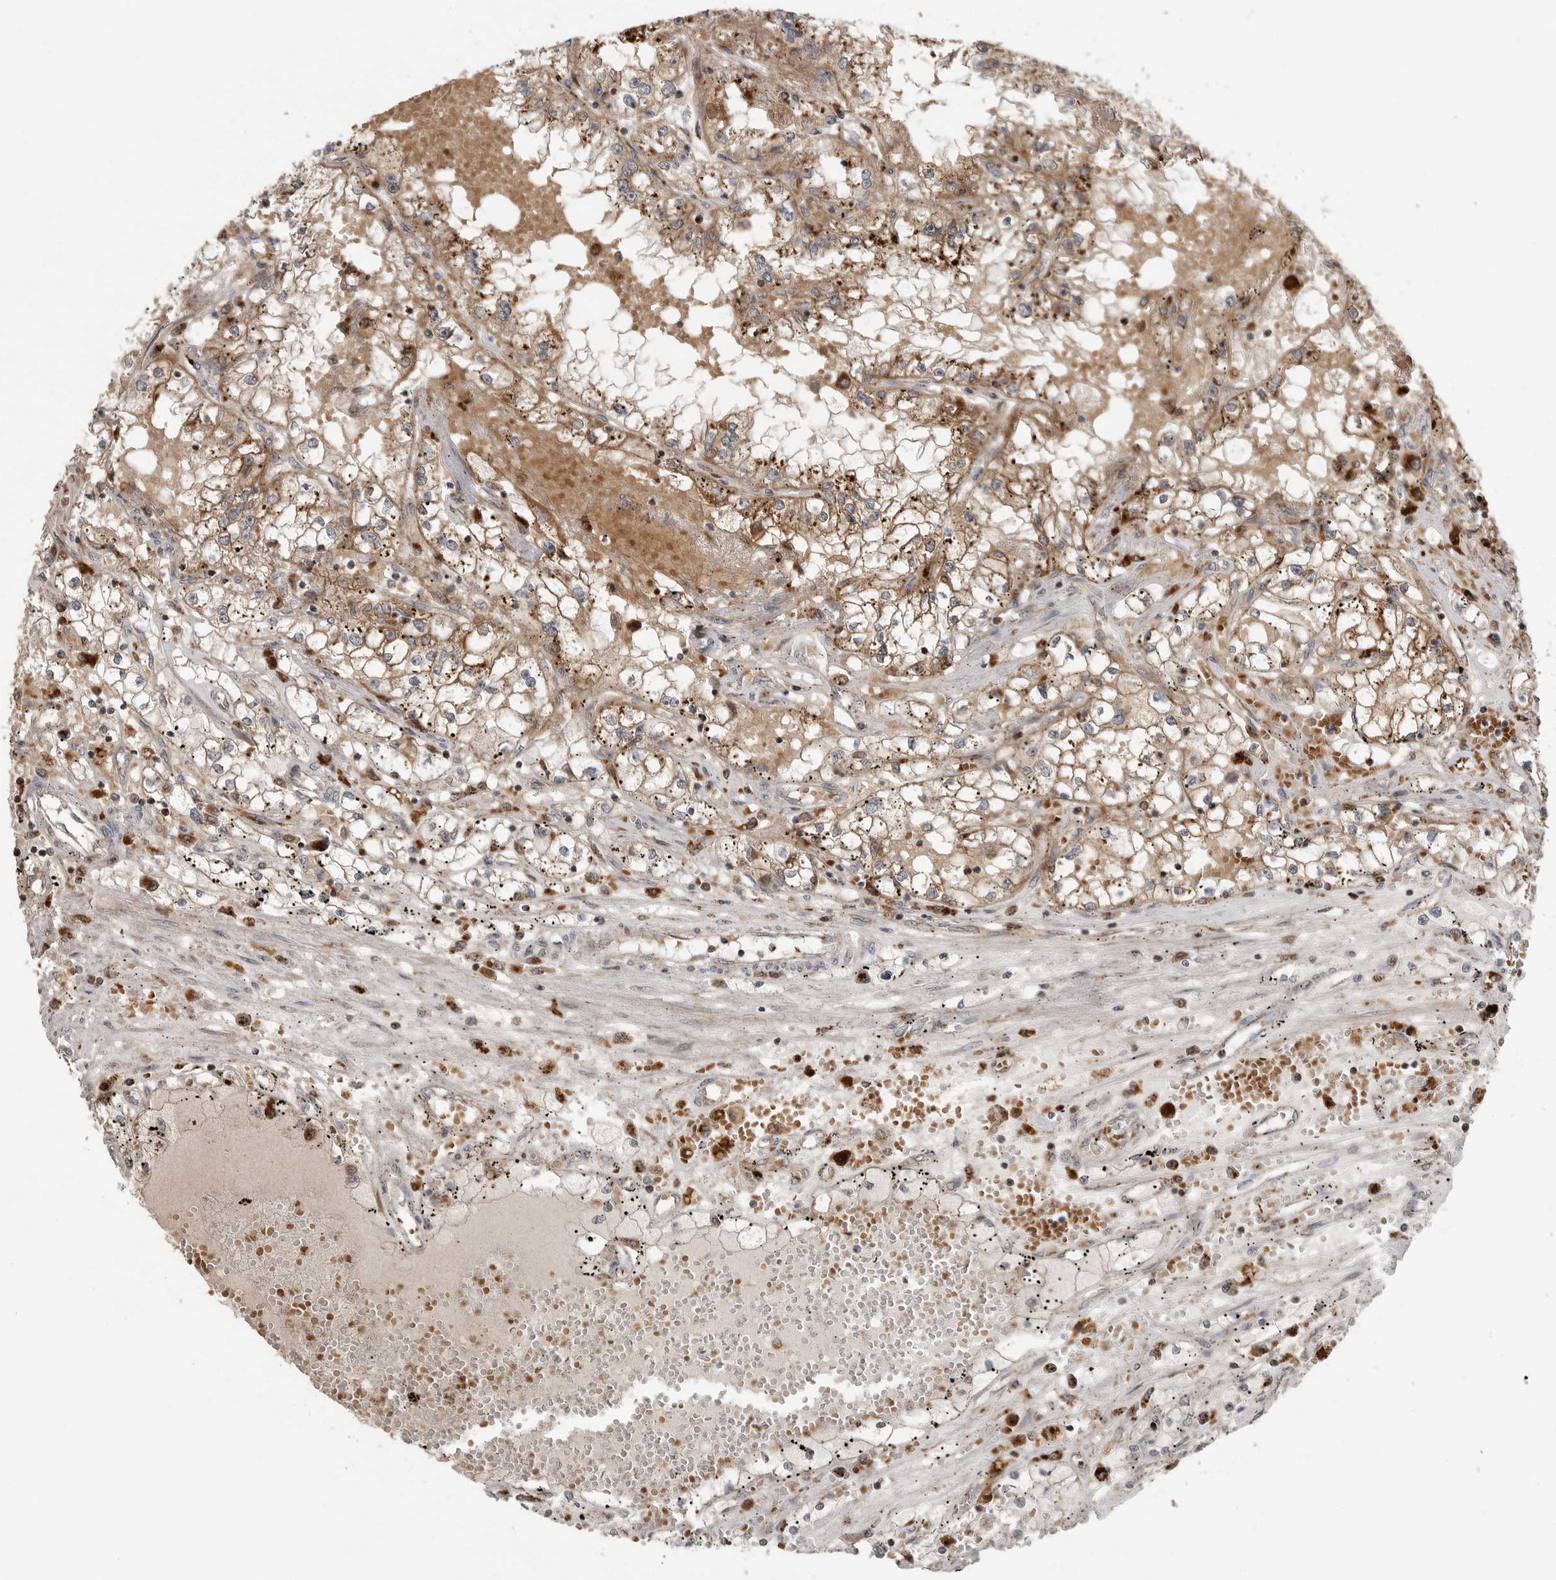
{"staining": {"intensity": "moderate", "quantity": ">75%", "location": "cytoplasmic/membranous"}, "tissue": "renal cancer", "cell_type": "Tumor cells", "image_type": "cancer", "snomed": [{"axis": "morphology", "description": "Adenocarcinoma, NOS"}, {"axis": "topography", "description": "Kidney"}], "caption": "A histopathology image of human renal adenocarcinoma stained for a protein shows moderate cytoplasmic/membranous brown staining in tumor cells. (IHC, brightfield microscopy, high magnification).", "gene": "GALNS", "patient": {"sex": "male", "age": 56}}